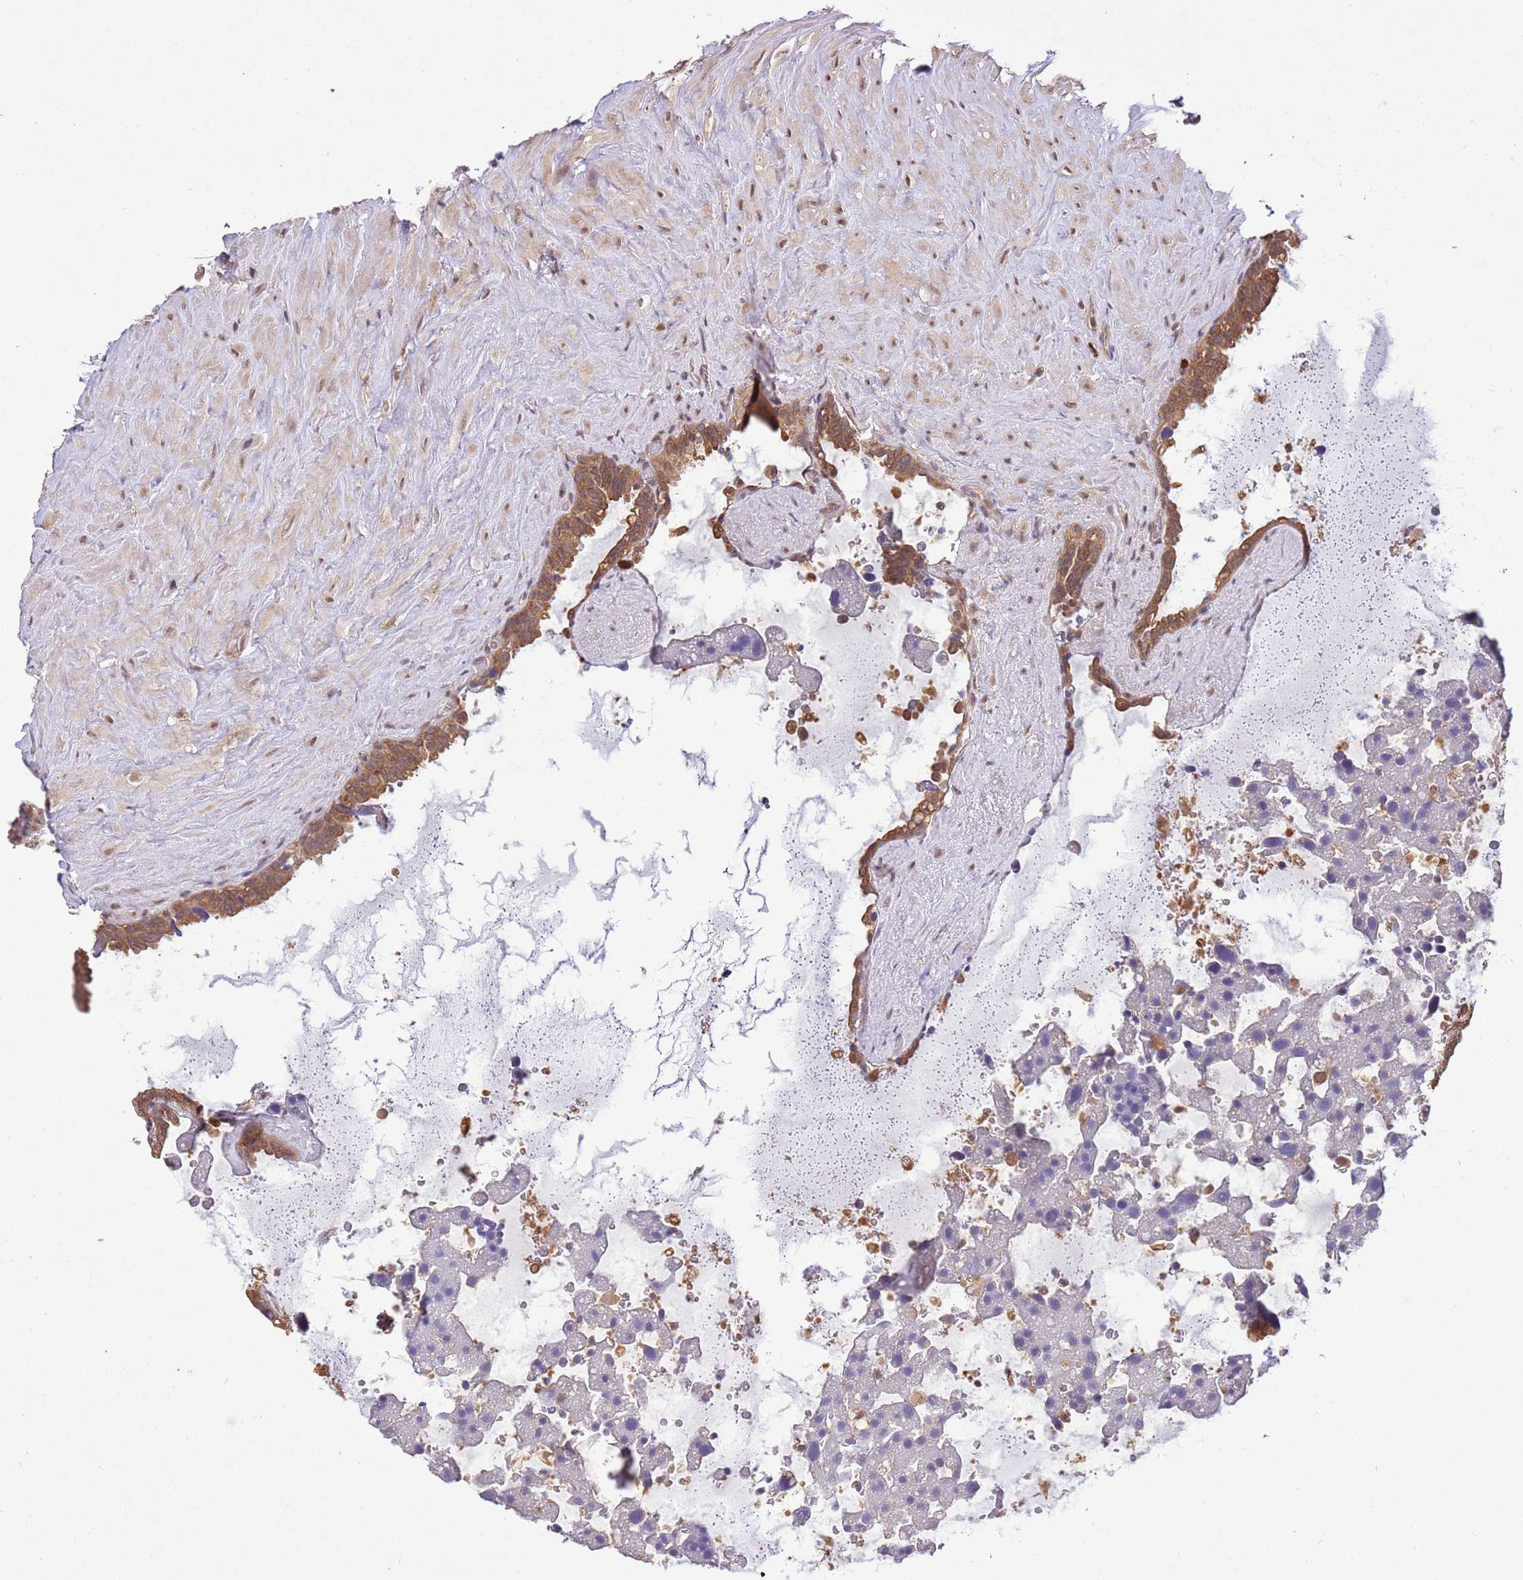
{"staining": {"intensity": "moderate", "quantity": ">75%", "location": "cytoplasmic/membranous,nuclear"}, "tissue": "seminal vesicle", "cell_type": "Glandular cells", "image_type": "normal", "snomed": [{"axis": "morphology", "description": "Normal tissue, NOS"}, {"axis": "topography", "description": "Seminal veicle"}], "caption": "Protein staining of unremarkable seminal vesicle shows moderate cytoplasmic/membranous,nuclear positivity in about >75% of glandular cells. (IHC, brightfield microscopy, high magnification).", "gene": "AMIGO1", "patient": {"sex": "male", "age": 68}}